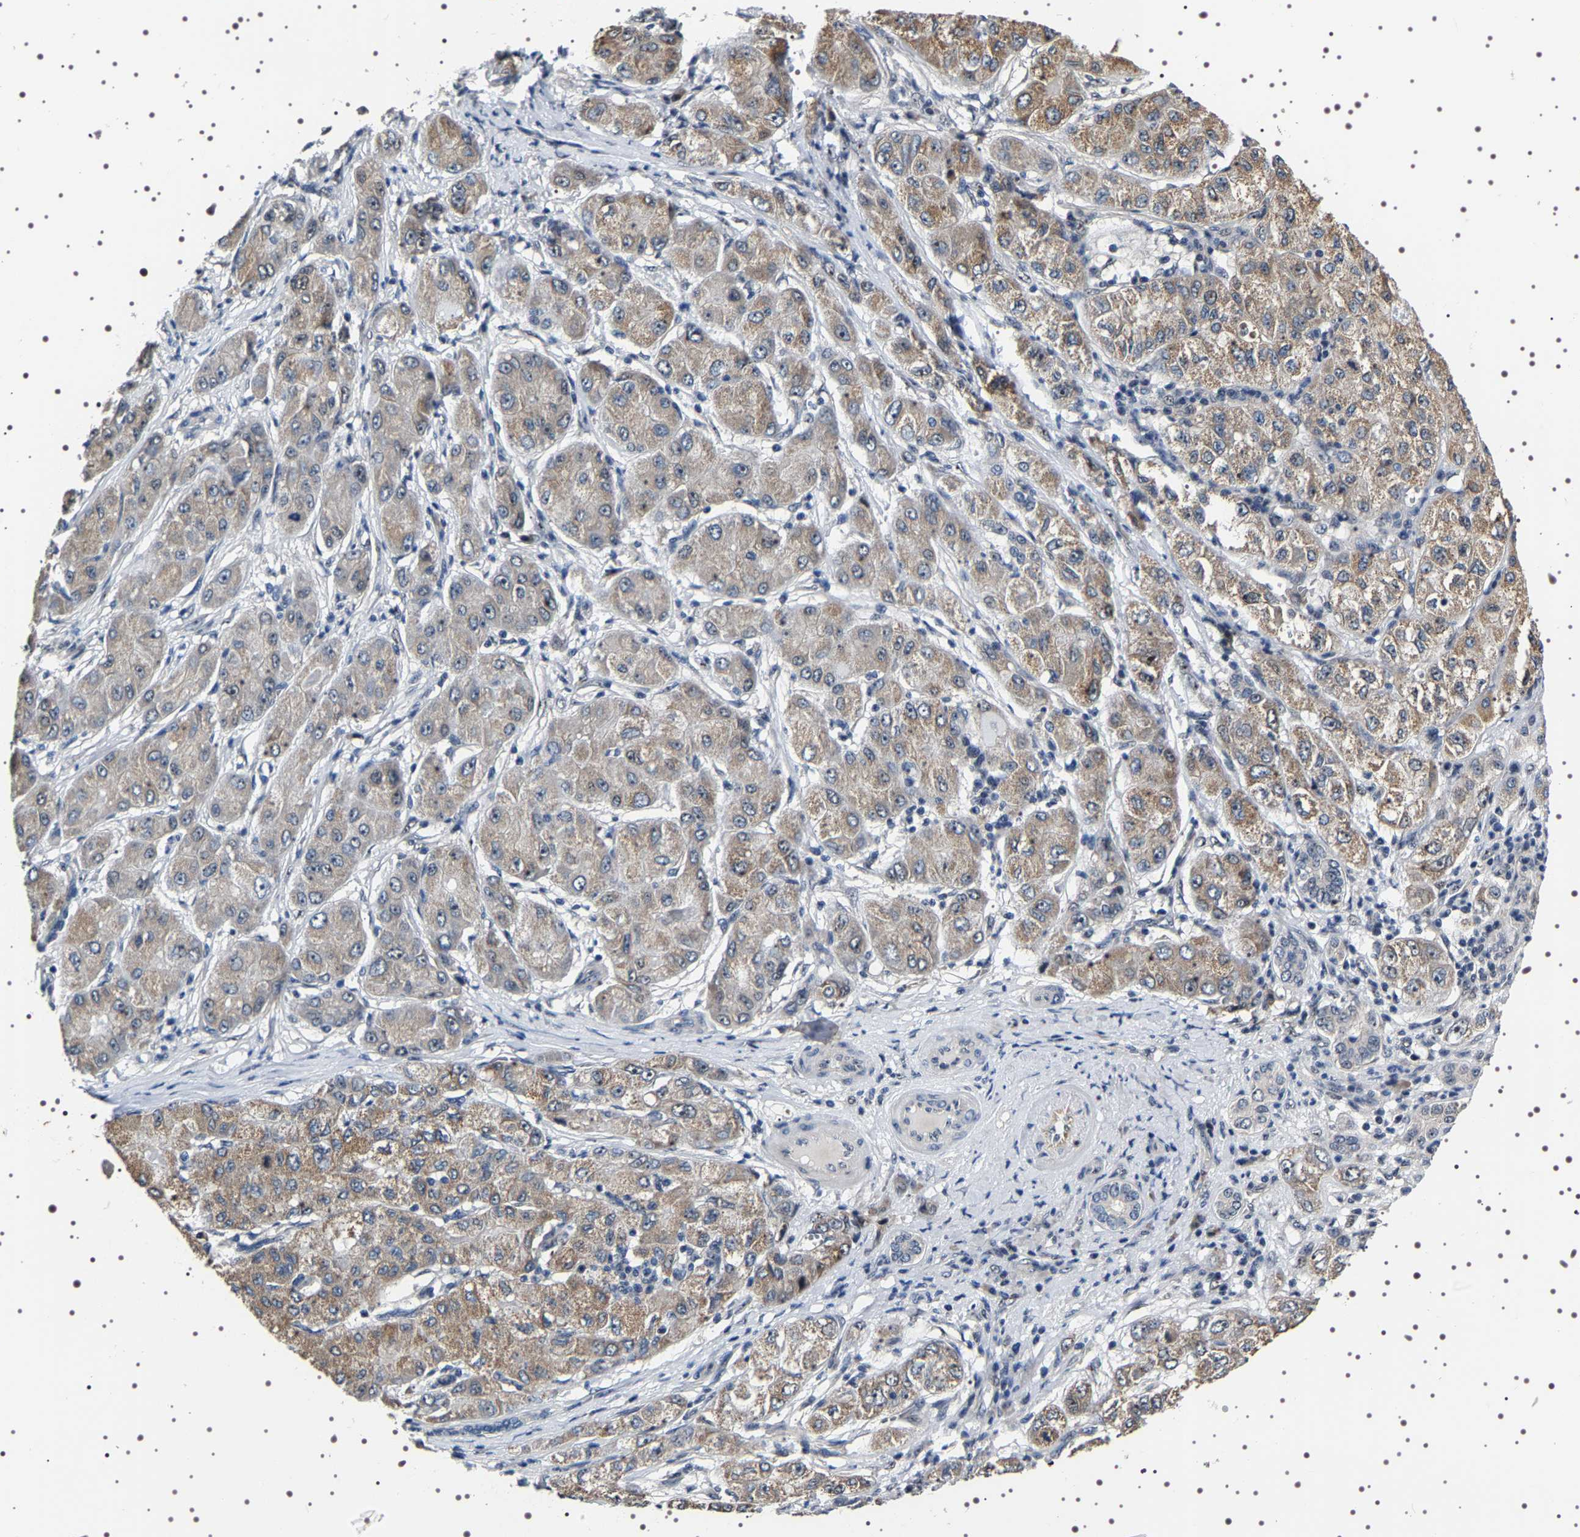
{"staining": {"intensity": "moderate", "quantity": "25%-75%", "location": "cytoplasmic/membranous"}, "tissue": "liver cancer", "cell_type": "Tumor cells", "image_type": "cancer", "snomed": [{"axis": "morphology", "description": "Carcinoma, Hepatocellular, NOS"}, {"axis": "topography", "description": "Liver"}], "caption": "The immunohistochemical stain labels moderate cytoplasmic/membranous expression in tumor cells of liver cancer (hepatocellular carcinoma) tissue.", "gene": "GNL3", "patient": {"sex": "male", "age": 80}}